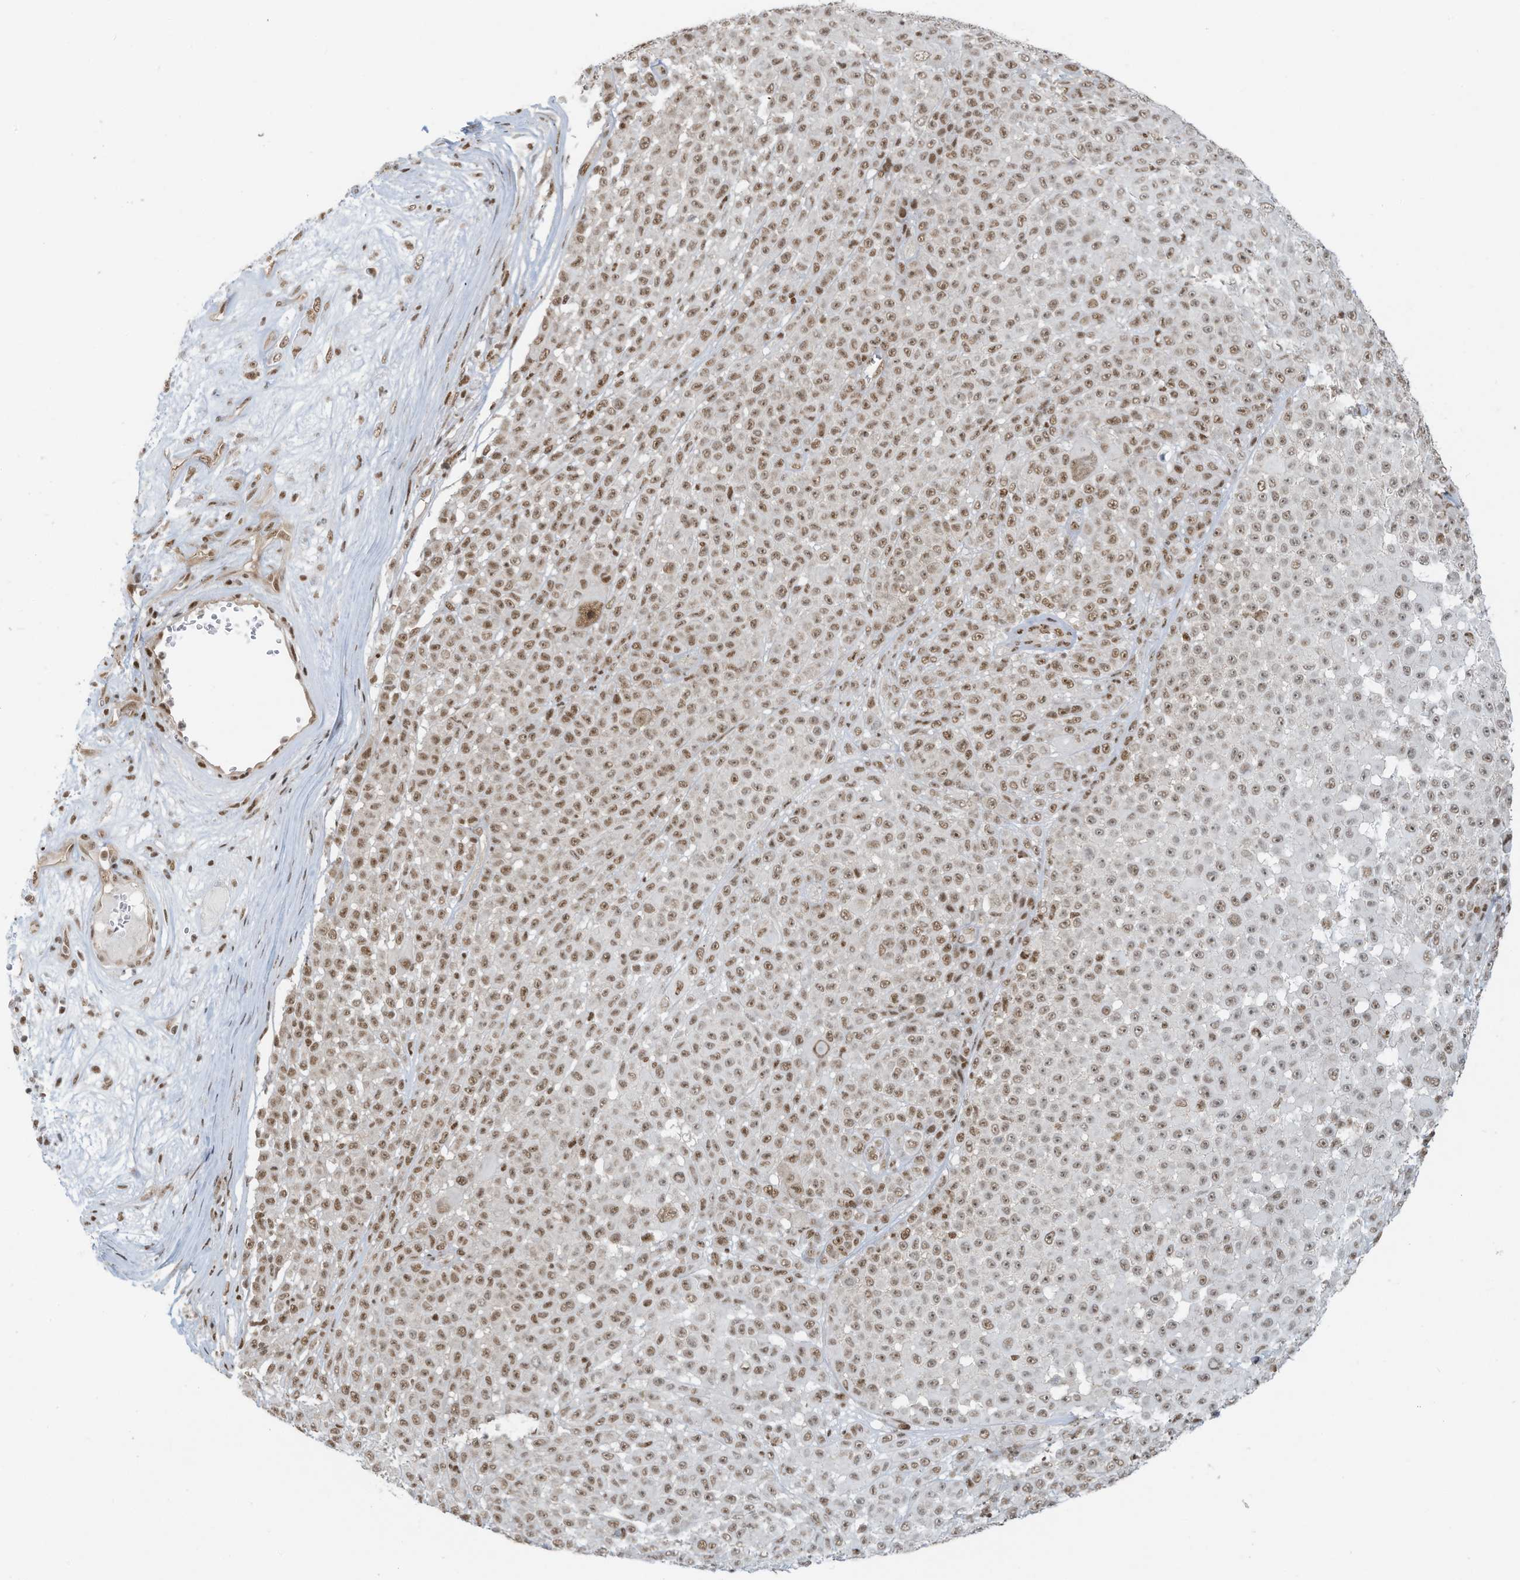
{"staining": {"intensity": "moderate", "quantity": ">75%", "location": "nuclear"}, "tissue": "melanoma", "cell_type": "Tumor cells", "image_type": "cancer", "snomed": [{"axis": "morphology", "description": "Malignant melanoma, NOS"}, {"axis": "topography", "description": "Skin"}], "caption": "The immunohistochemical stain labels moderate nuclear positivity in tumor cells of malignant melanoma tissue.", "gene": "DBR1", "patient": {"sex": "female", "age": 94}}